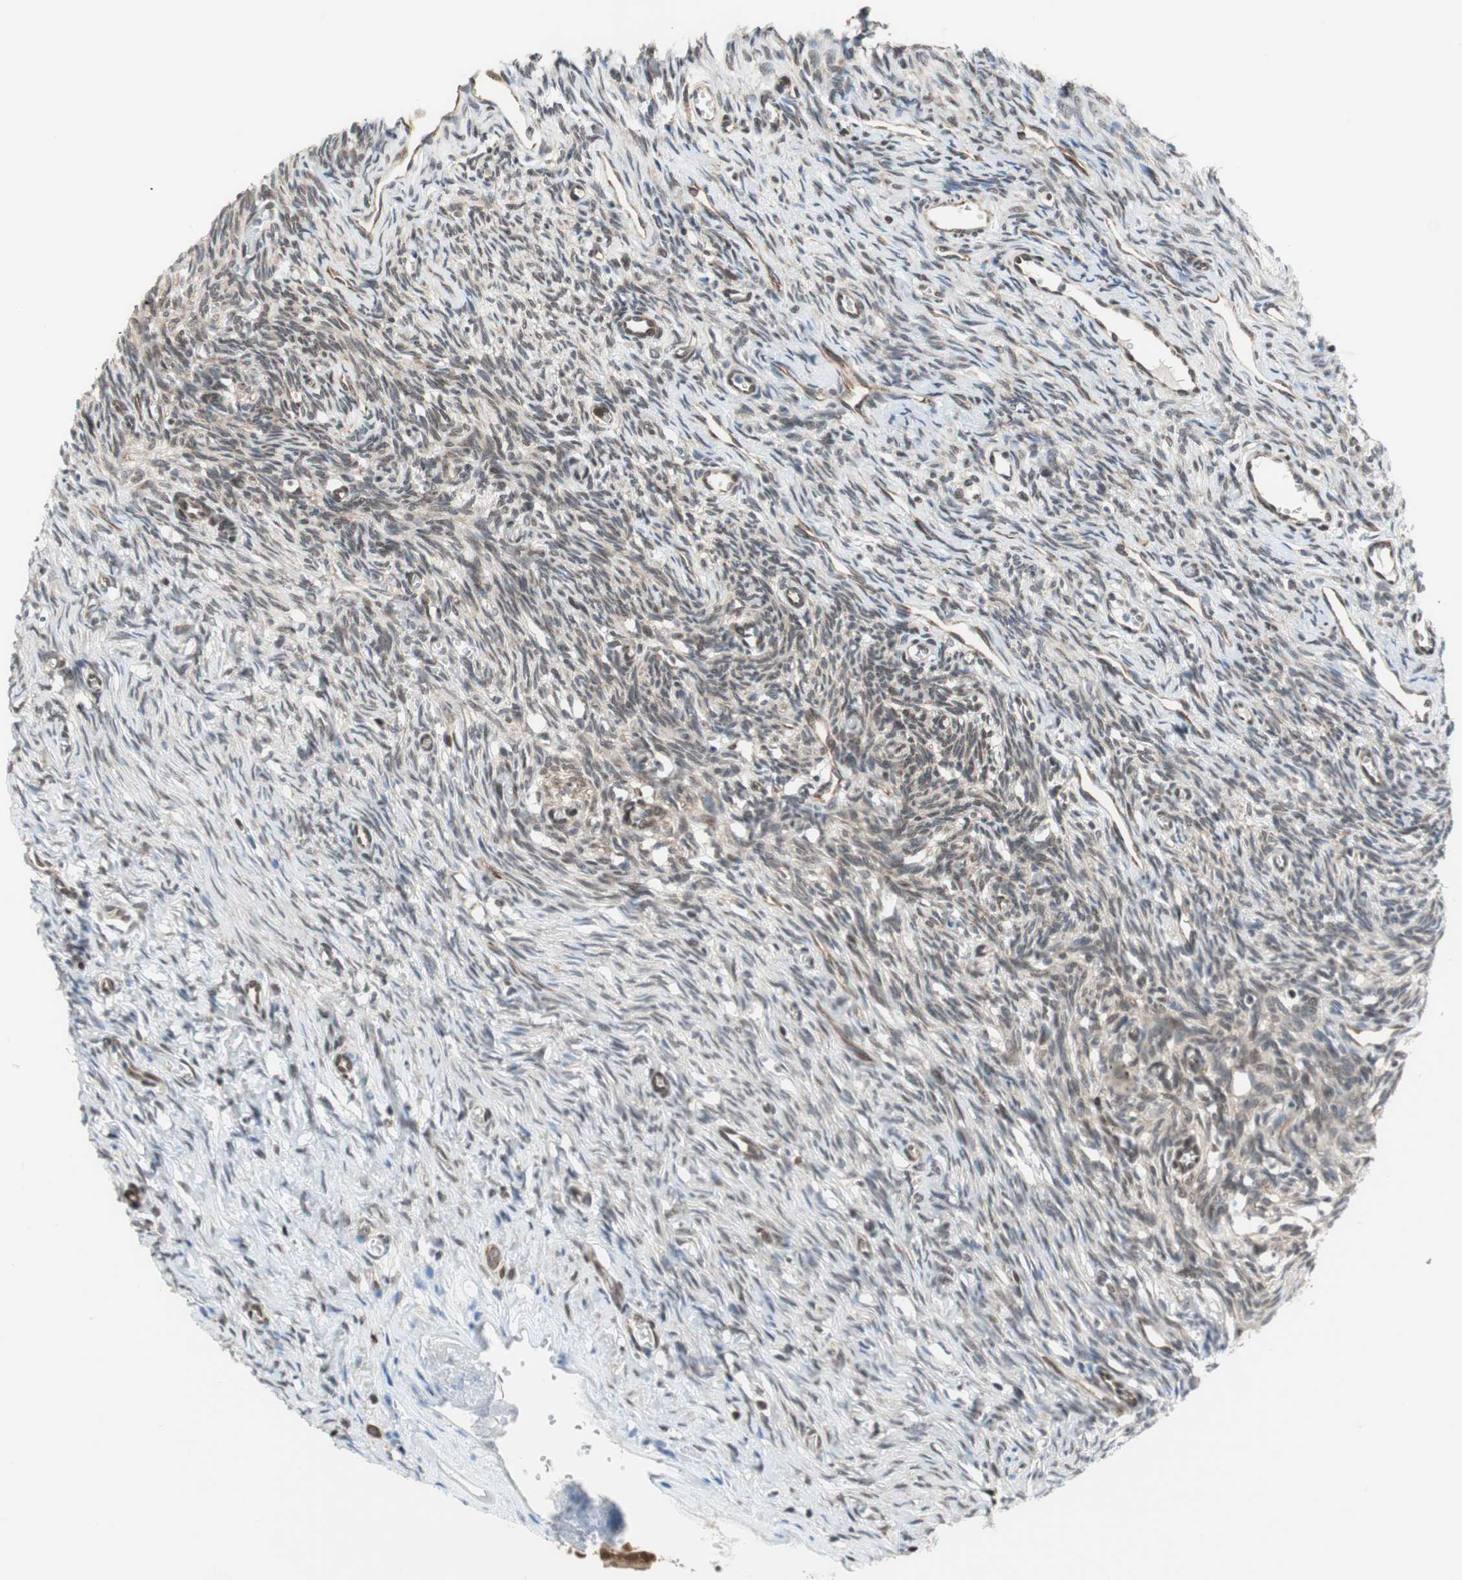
{"staining": {"intensity": "moderate", "quantity": "25%-75%", "location": "cytoplasmic/membranous"}, "tissue": "ovary", "cell_type": "Follicle cells", "image_type": "normal", "snomed": [{"axis": "morphology", "description": "Normal tissue, NOS"}, {"axis": "topography", "description": "Ovary"}], "caption": "The histopathology image demonstrates immunohistochemical staining of normal ovary. There is moderate cytoplasmic/membranous expression is identified in about 25%-75% of follicle cells.", "gene": "ZNF512B", "patient": {"sex": "female", "age": 33}}